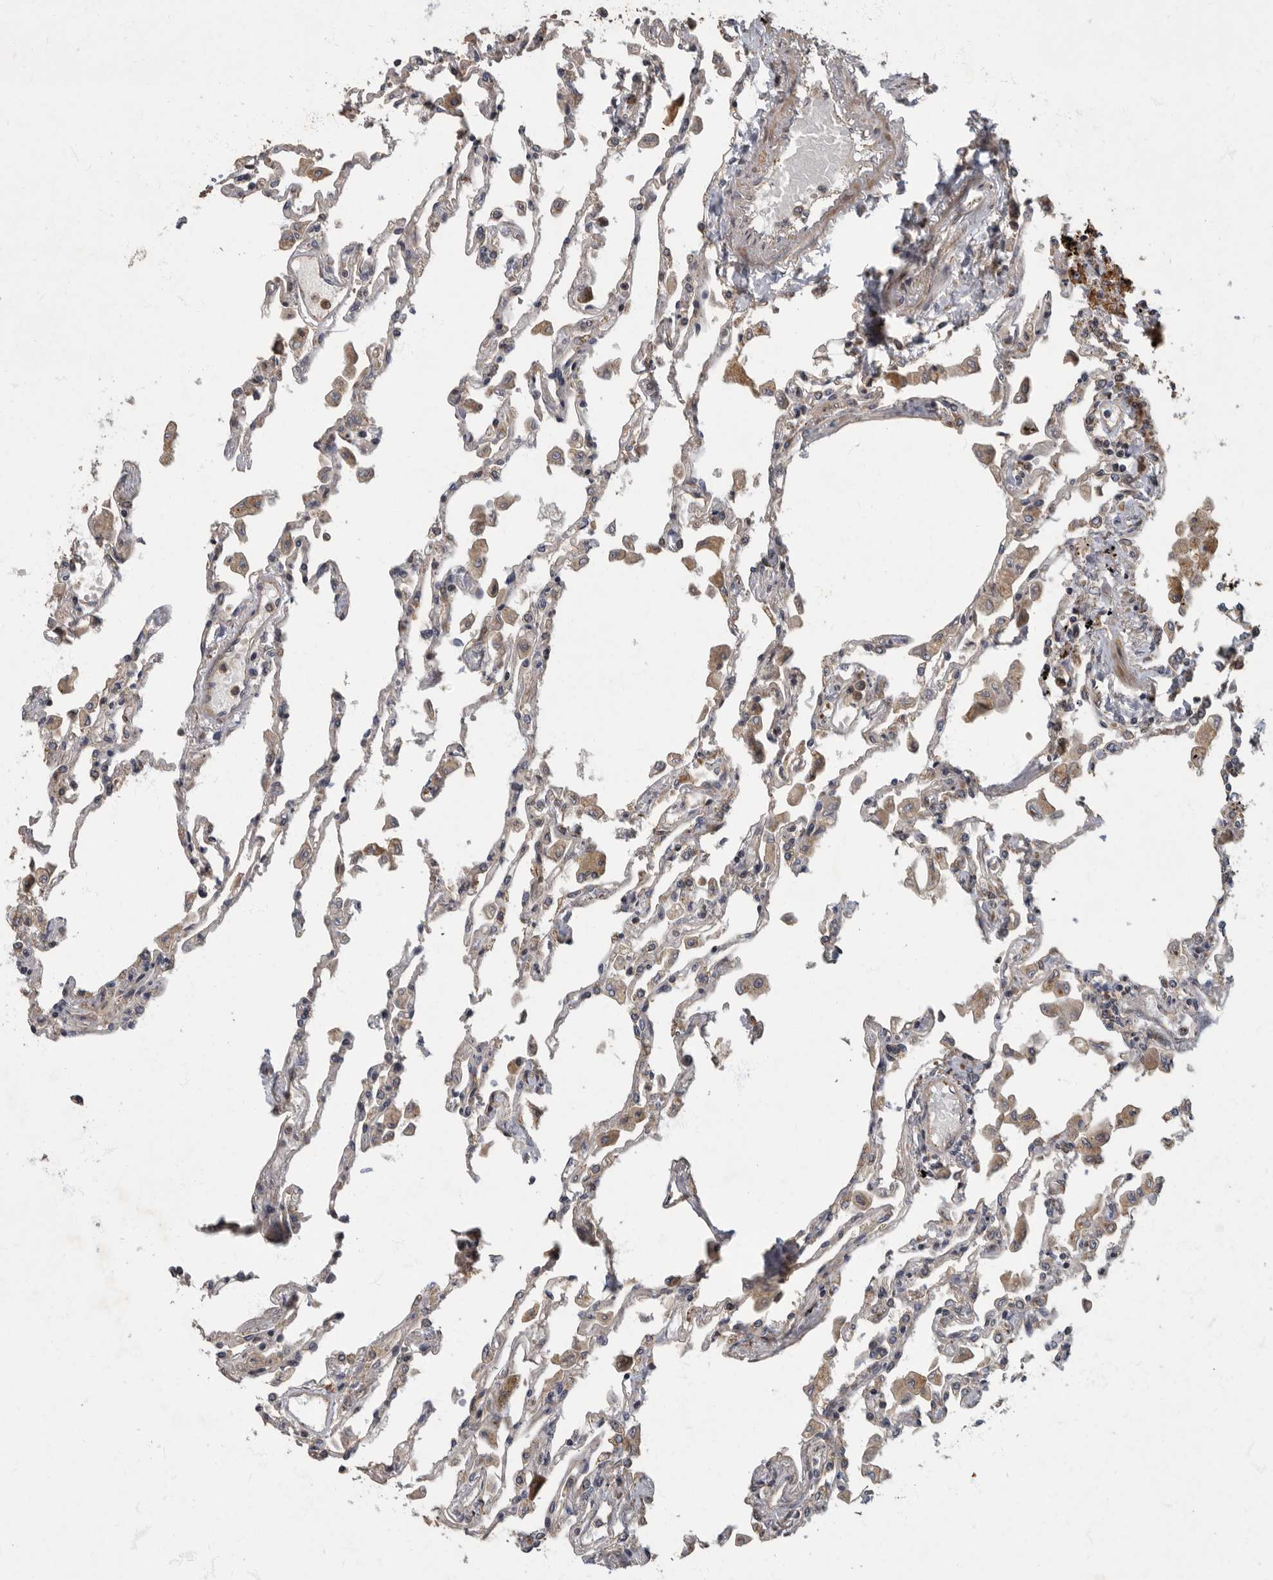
{"staining": {"intensity": "weak", "quantity": "<25%", "location": "cytoplasmic/membranous"}, "tissue": "lung", "cell_type": "Alveolar cells", "image_type": "normal", "snomed": [{"axis": "morphology", "description": "Normal tissue, NOS"}, {"axis": "topography", "description": "Bronchus"}, {"axis": "topography", "description": "Lung"}], "caption": "Human lung stained for a protein using IHC exhibits no positivity in alveolar cells.", "gene": "IQCK", "patient": {"sex": "female", "age": 49}}